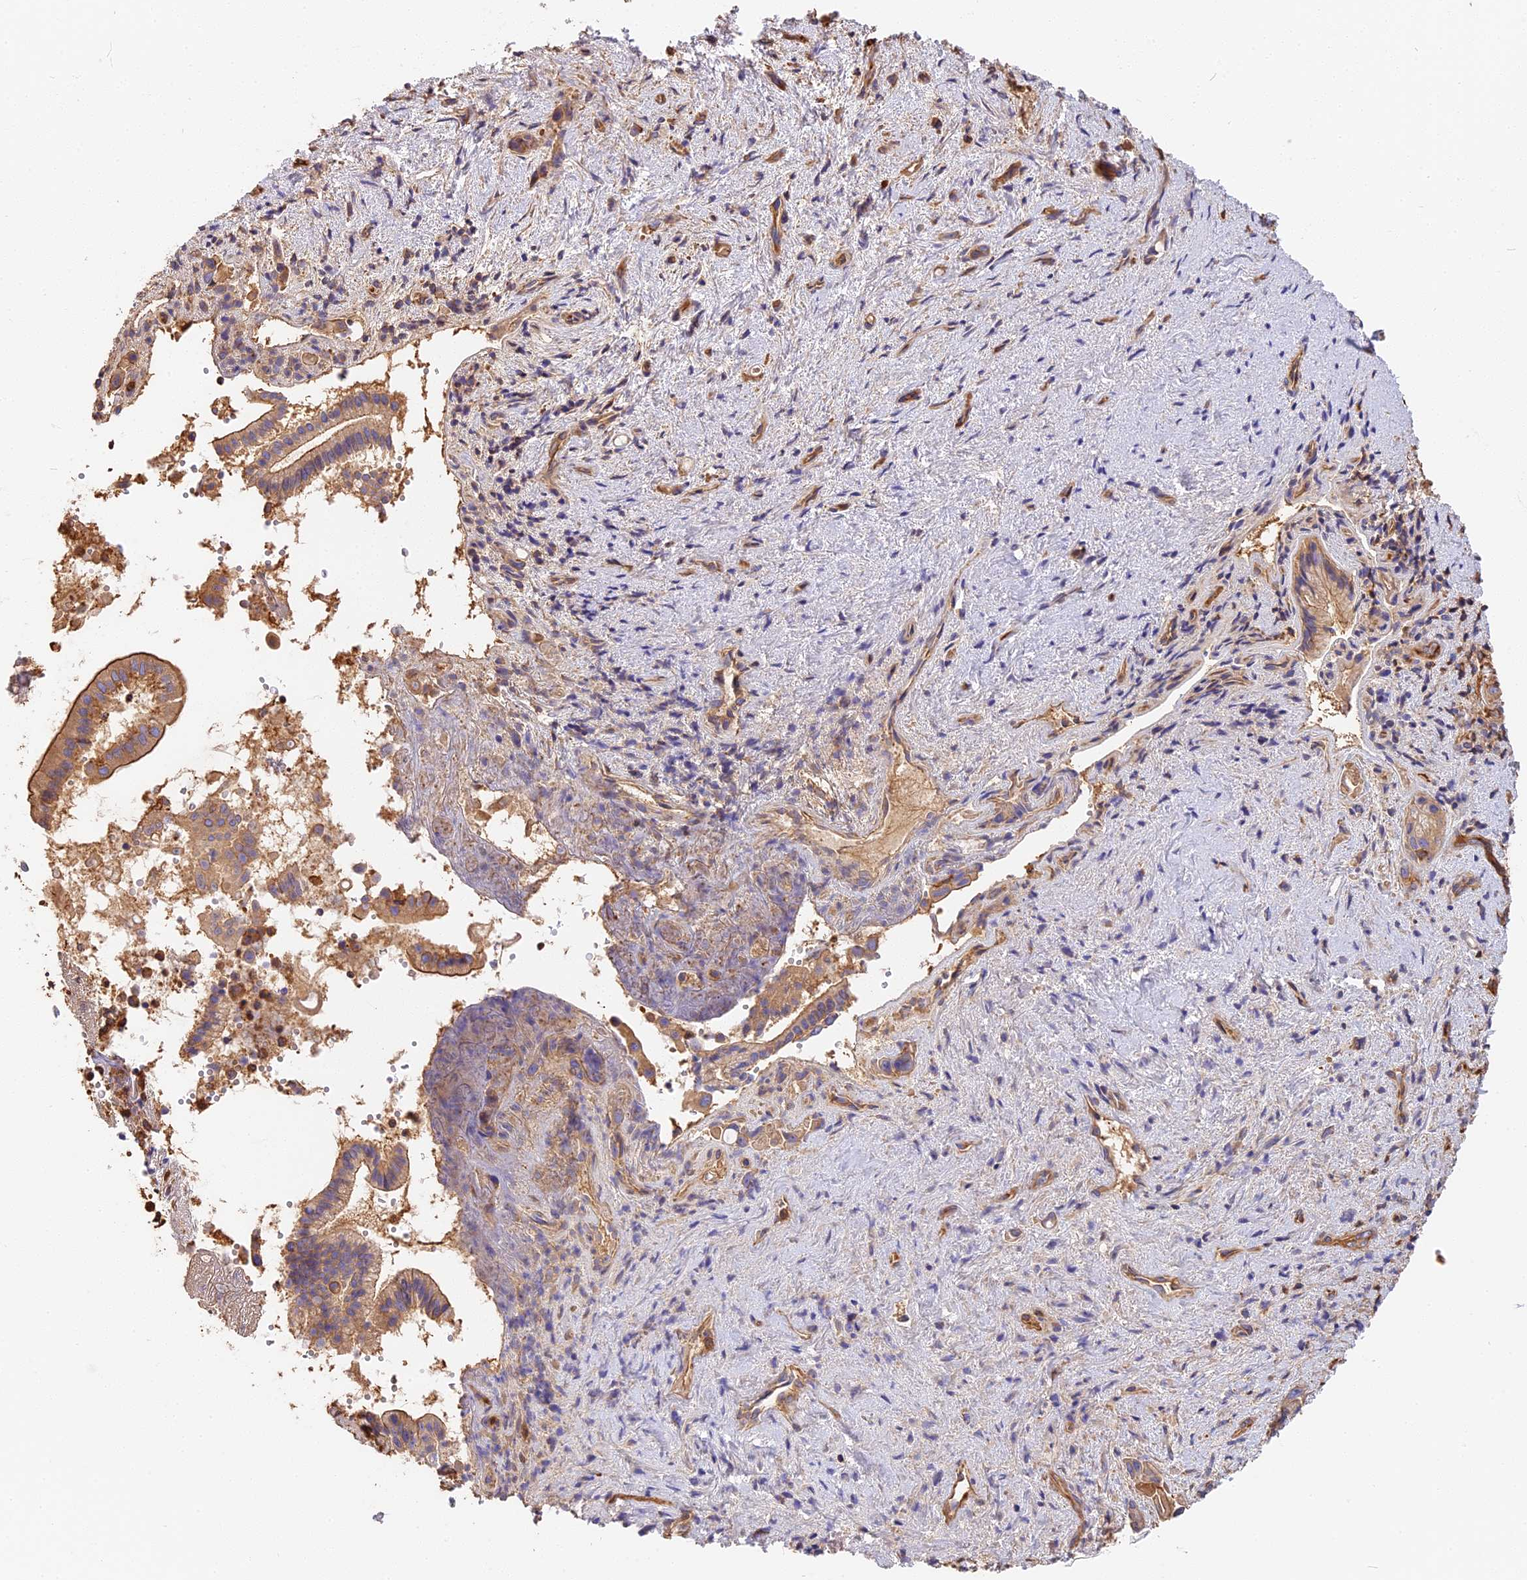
{"staining": {"intensity": "moderate", "quantity": ">75%", "location": "cytoplasmic/membranous"}, "tissue": "pancreatic cancer", "cell_type": "Tumor cells", "image_type": "cancer", "snomed": [{"axis": "morphology", "description": "Adenocarcinoma, NOS"}, {"axis": "topography", "description": "Pancreas"}], "caption": "About >75% of tumor cells in human pancreatic cancer exhibit moderate cytoplasmic/membranous protein staining as visualized by brown immunohistochemical staining.", "gene": "VPS18", "patient": {"sex": "female", "age": 77}}